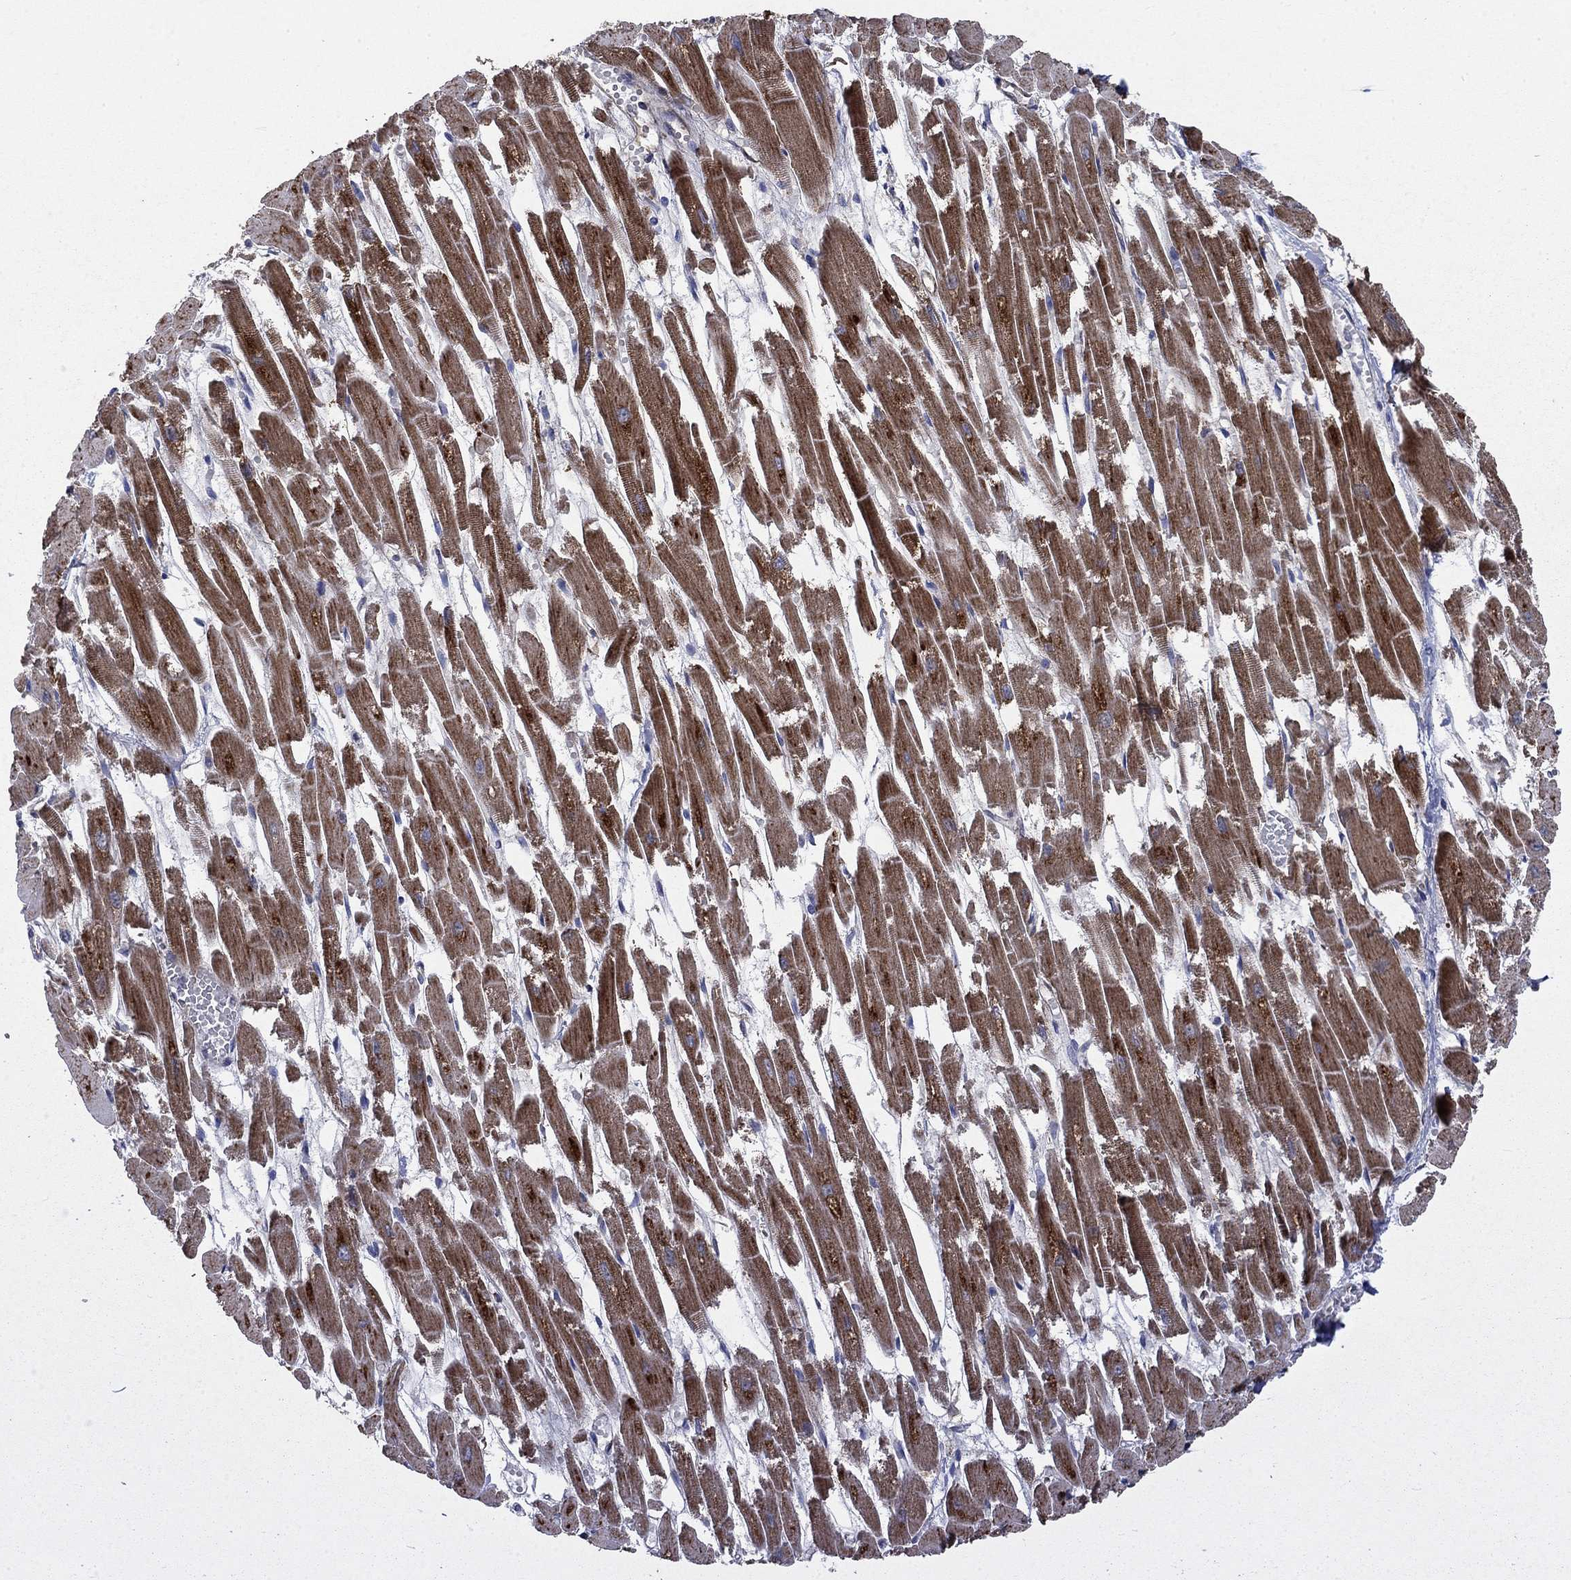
{"staining": {"intensity": "moderate", "quantity": ">75%", "location": "cytoplasmic/membranous"}, "tissue": "heart muscle", "cell_type": "Cardiomyocytes", "image_type": "normal", "snomed": [{"axis": "morphology", "description": "Normal tissue, NOS"}, {"axis": "topography", "description": "Heart"}], "caption": "Moderate cytoplasmic/membranous protein expression is seen in approximately >75% of cardiomyocytes in heart muscle. (Brightfield microscopy of DAB IHC at high magnification).", "gene": "NDUFC1", "patient": {"sex": "female", "age": 52}}